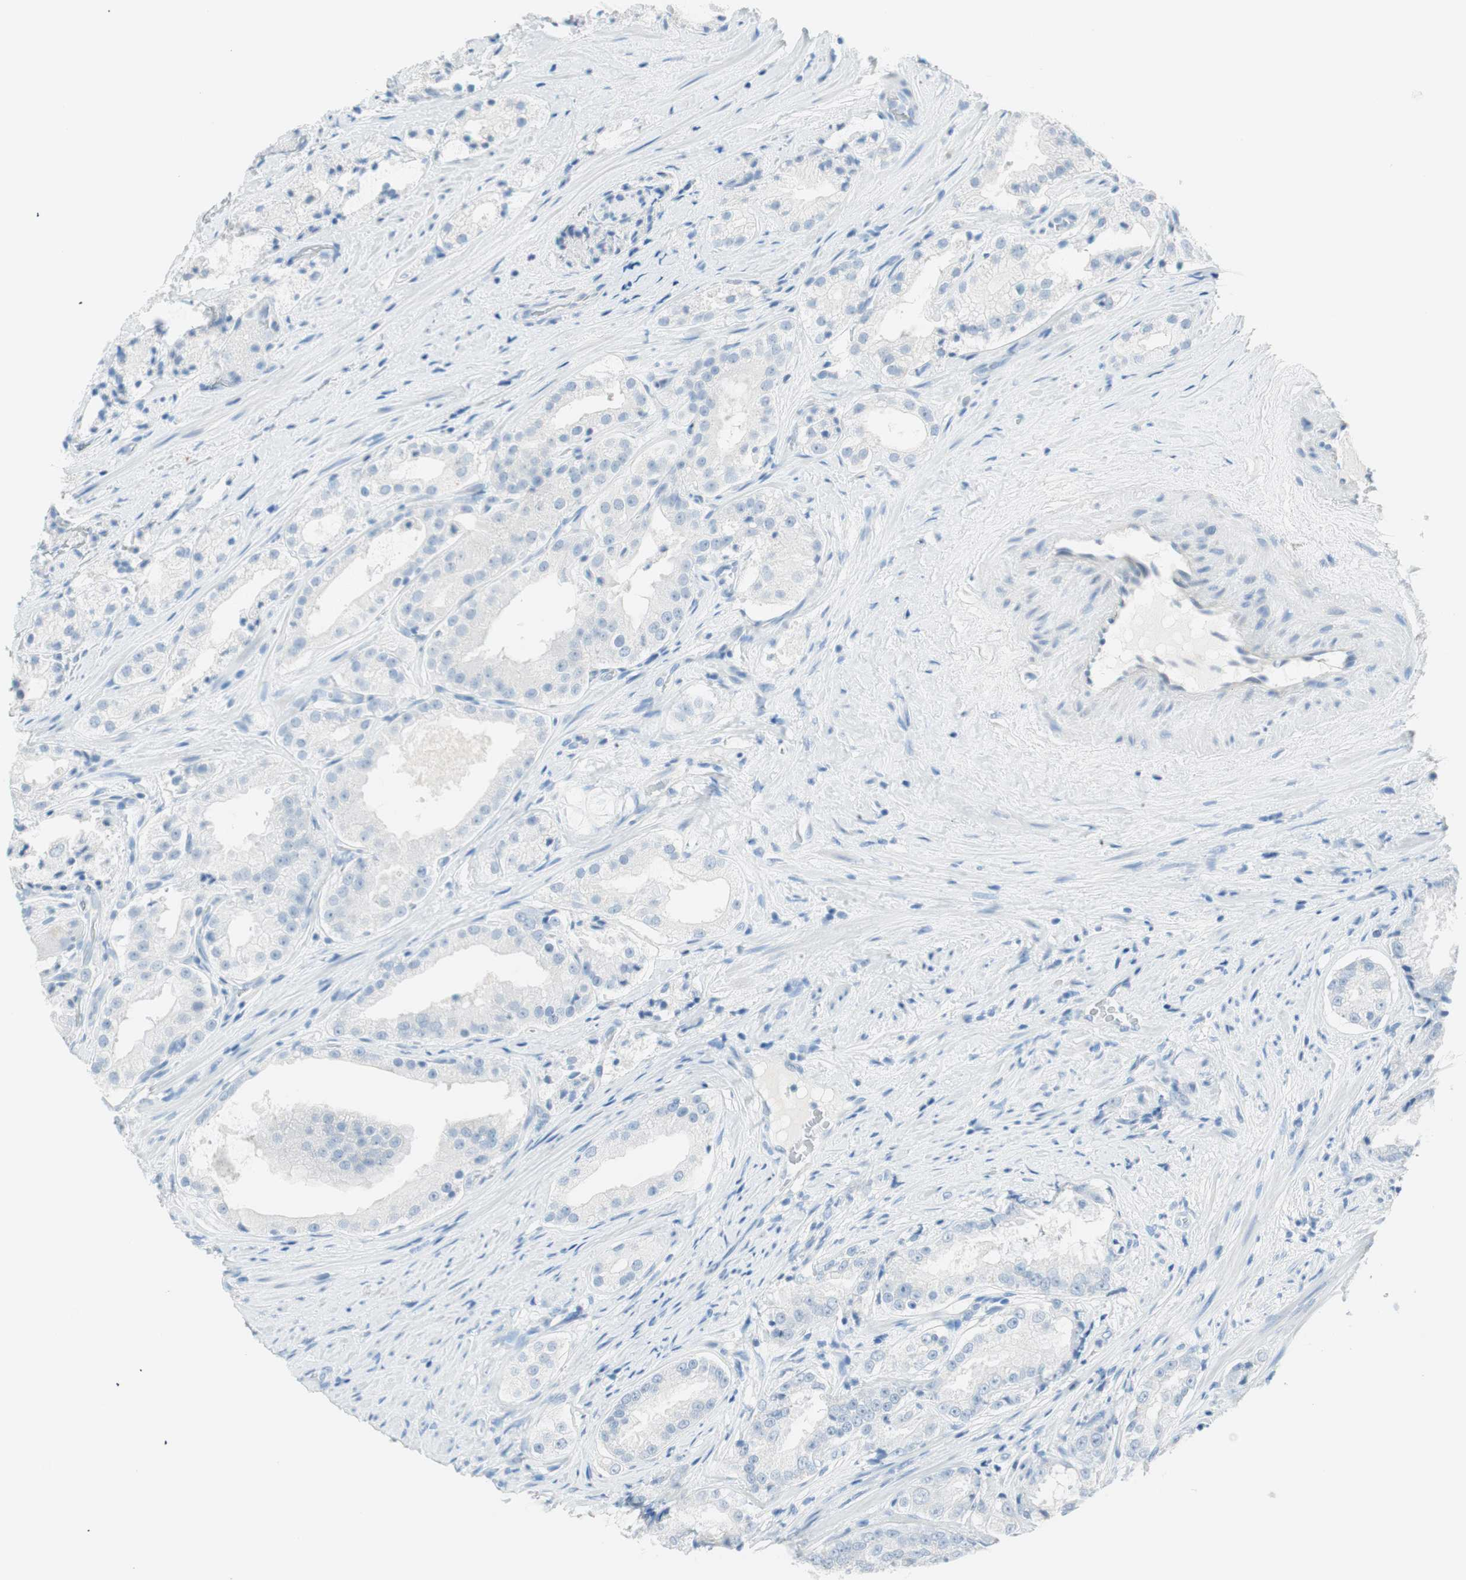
{"staining": {"intensity": "negative", "quantity": "none", "location": "none"}, "tissue": "prostate cancer", "cell_type": "Tumor cells", "image_type": "cancer", "snomed": [{"axis": "morphology", "description": "Adenocarcinoma, High grade"}, {"axis": "topography", "description": "Prostate"}], "caption": "A high-resolution photomicrograph shows IHC staining of high-grade adenocarcinoma (prostate), which demonstrates no significant expression in tumor cells.", "gene": "TNFRSF13C", "patient": {"sex": "male", "age": 73}}